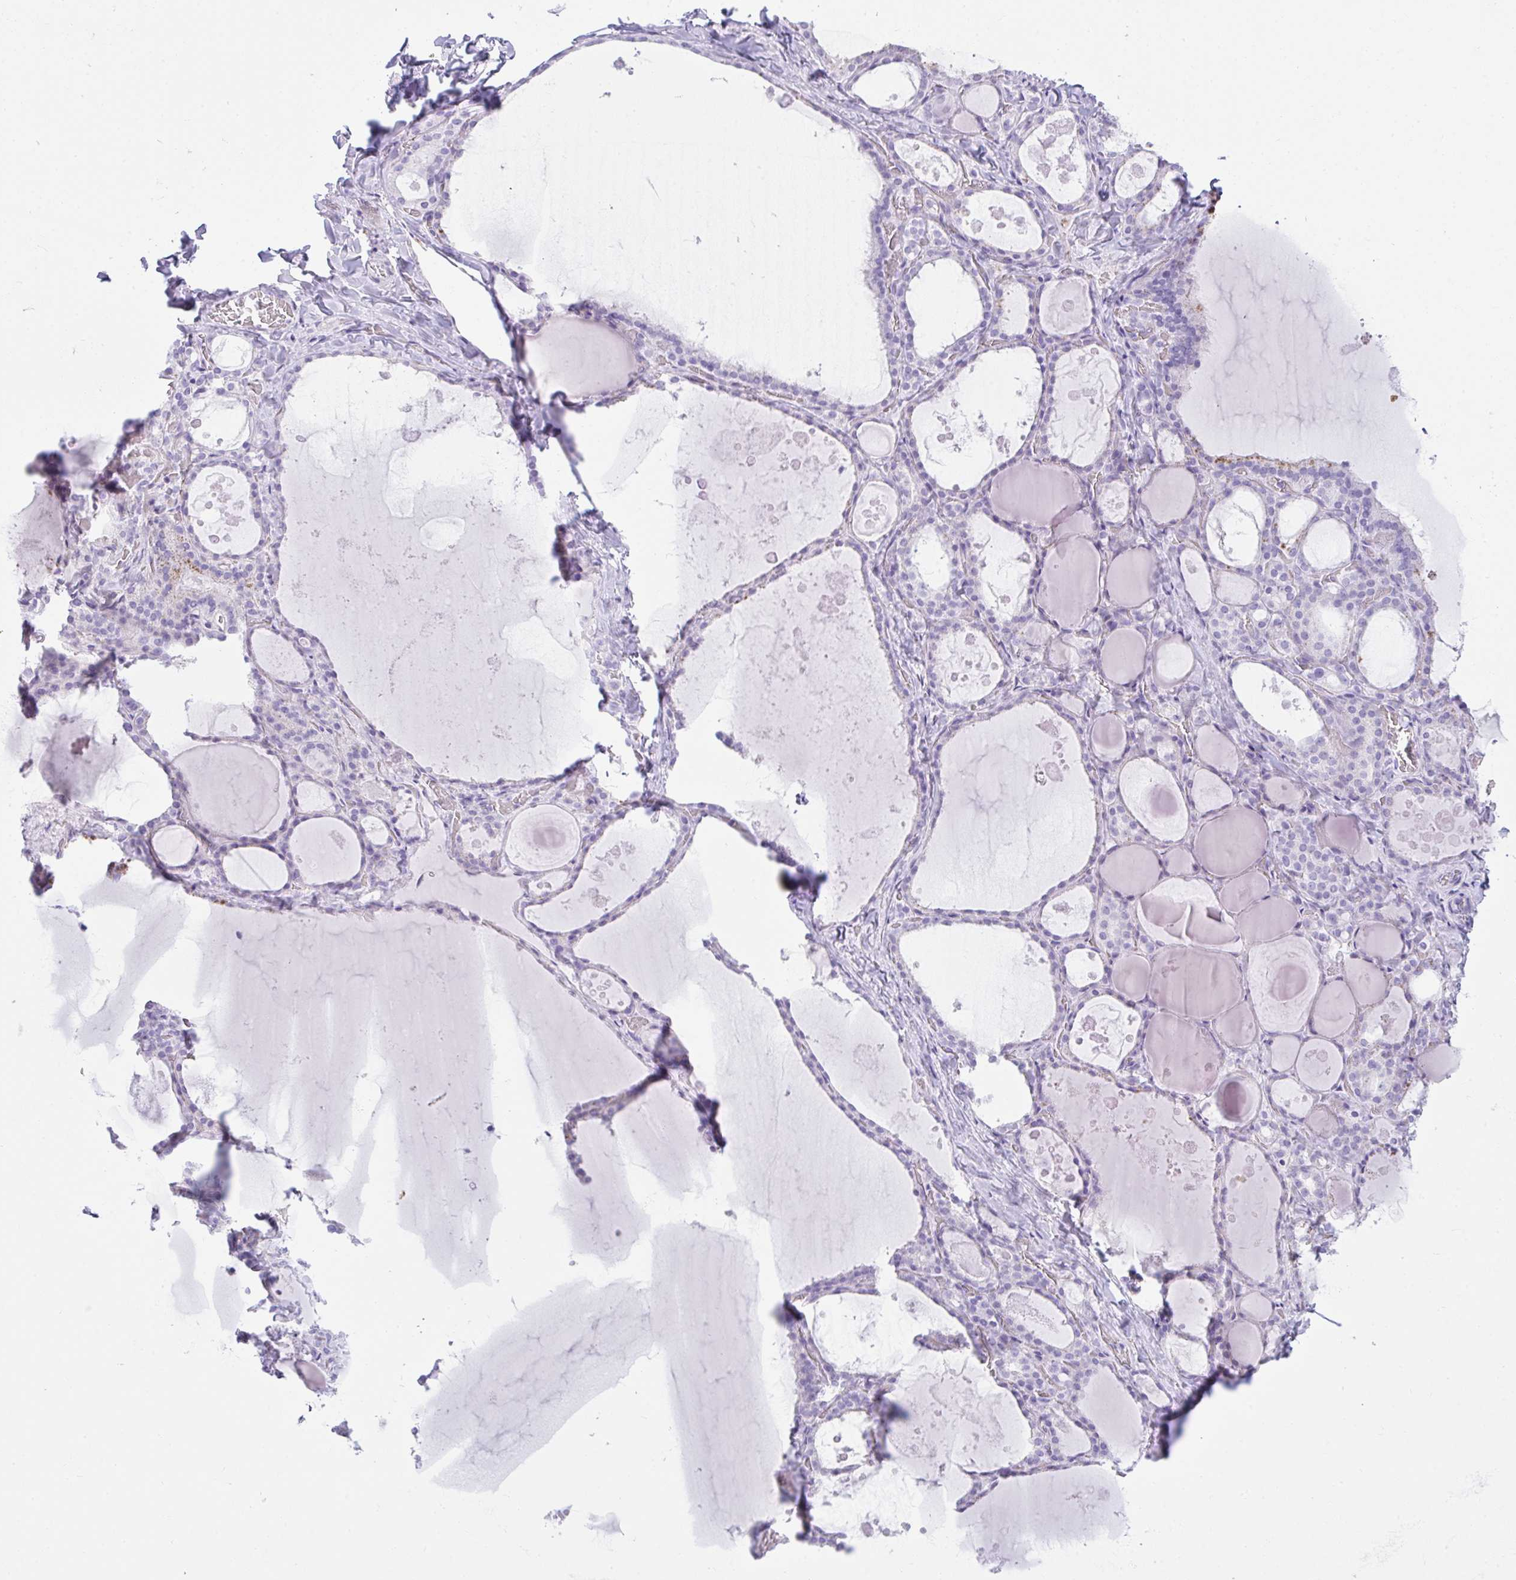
{"staining": {"intensity": "negative", "quantity": "none", "location": "none"}, "tissue": "thyroid gland", "cell_type": "Glandular cells", "image_type": "normal", "snomed": [{"axis": "morphology", "description": "Normal tissue, NOS"}, {"axis": "topography", "description": "Thyroid gland"}], "caption": "Protein analysis of normal thyroid gland shows no significant positivity in glandular cells.", "gene": "RASL10A", "patient": {"sex": "male", "age": 56}}